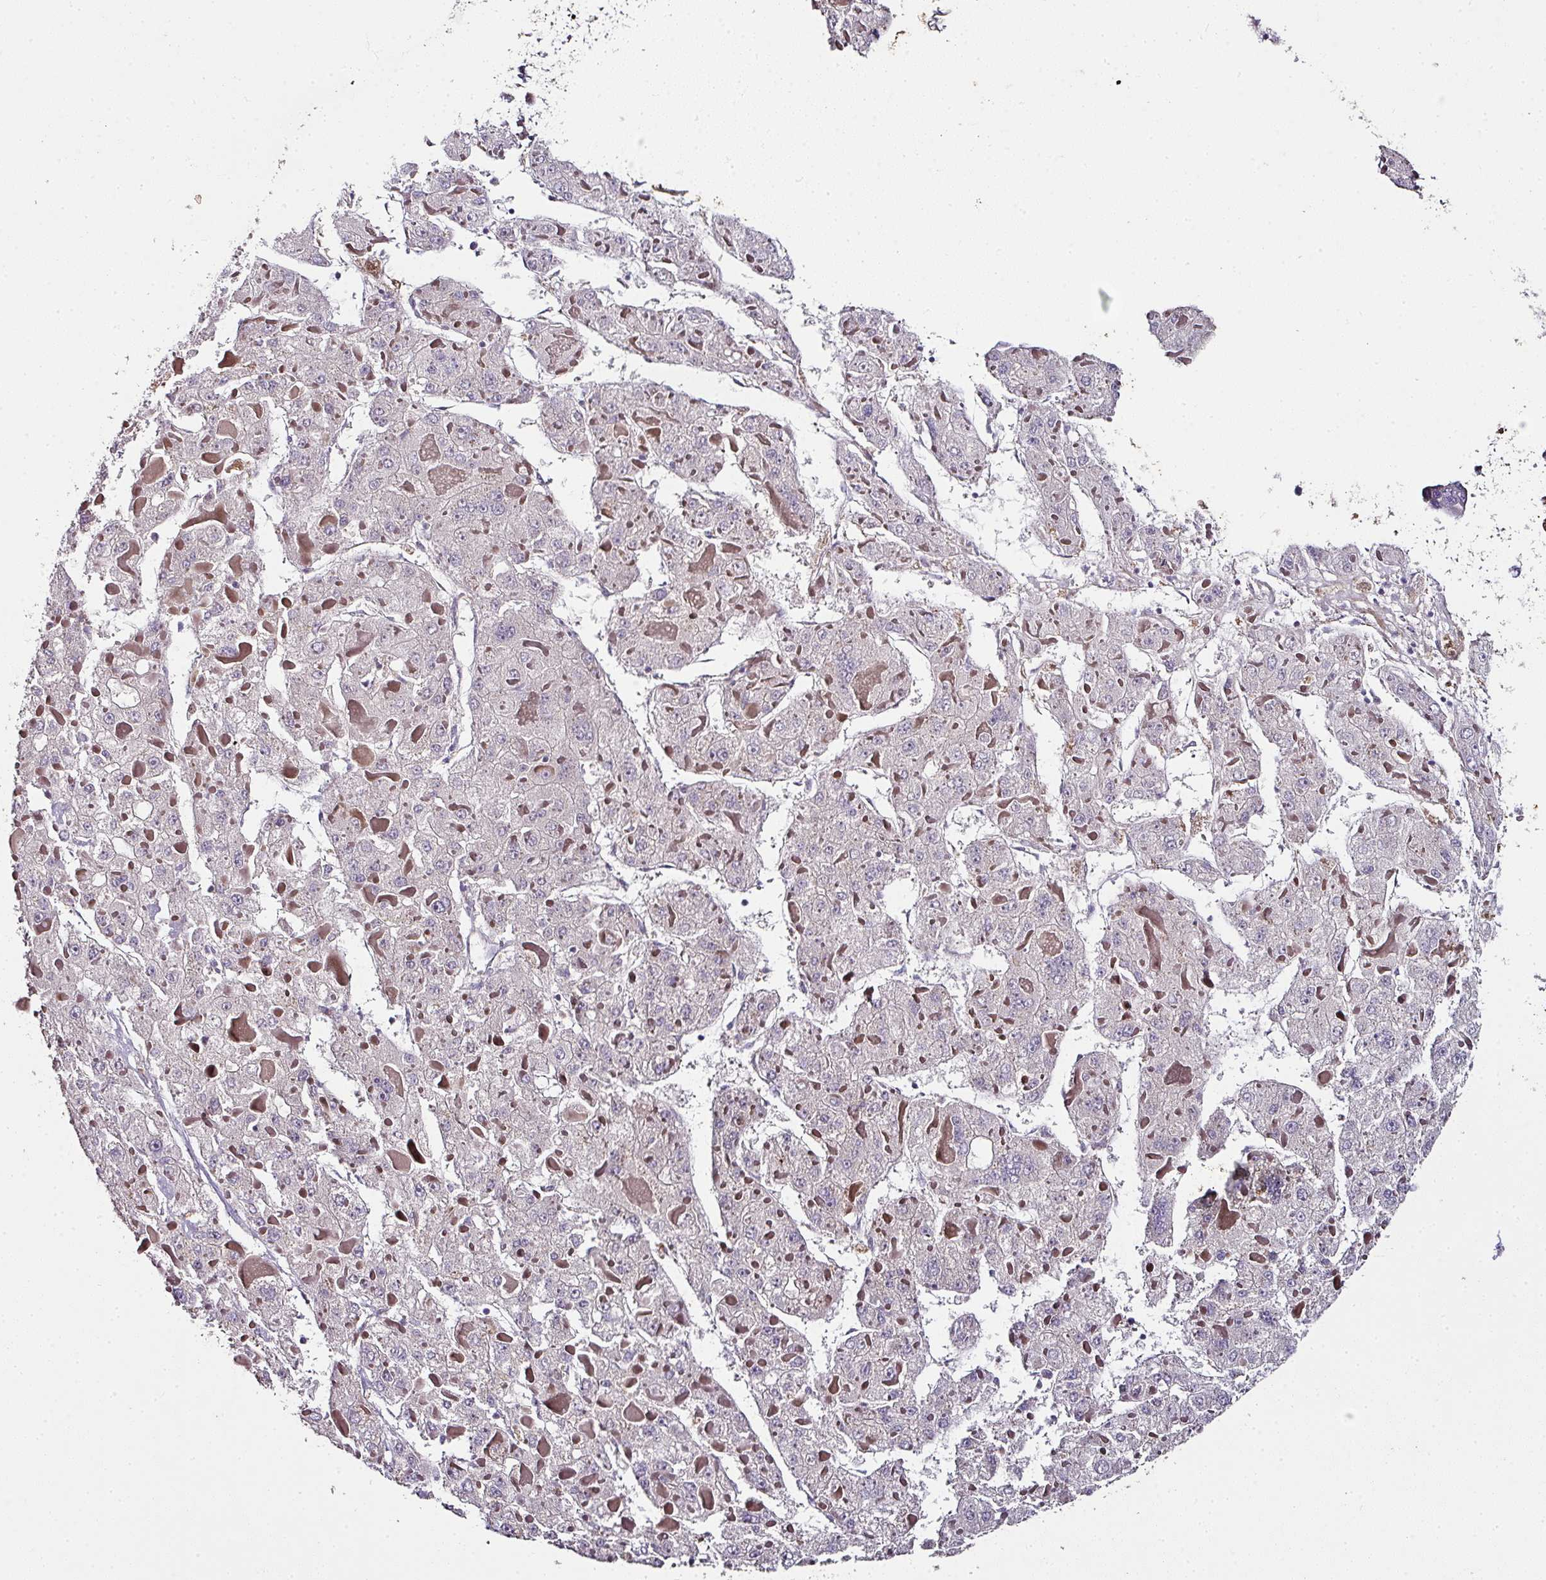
{"staining": {"intensity": "negative", "quantity": "none", "location": "none"}, "tissue": "liver cancer", "cell_type": "Tumor cells", "image_type": "cancer", "snomed": [{"axis": "morphology", "description": "Carcinoma, Hepatocellular, NOS"}, {"axis": "topography", "description": "Liver"}], "caption": "Immunohistochemistry (IHC) micrograph of neoplastic tissue: human hepatocellular carcinoma (liver) stained with DAB (3,3'-diaminobenzidine) exhibits no significant protein positivity in tumor cells.", "gene": "SKIC2", "patient": {"sex": "female", "age": 73}}